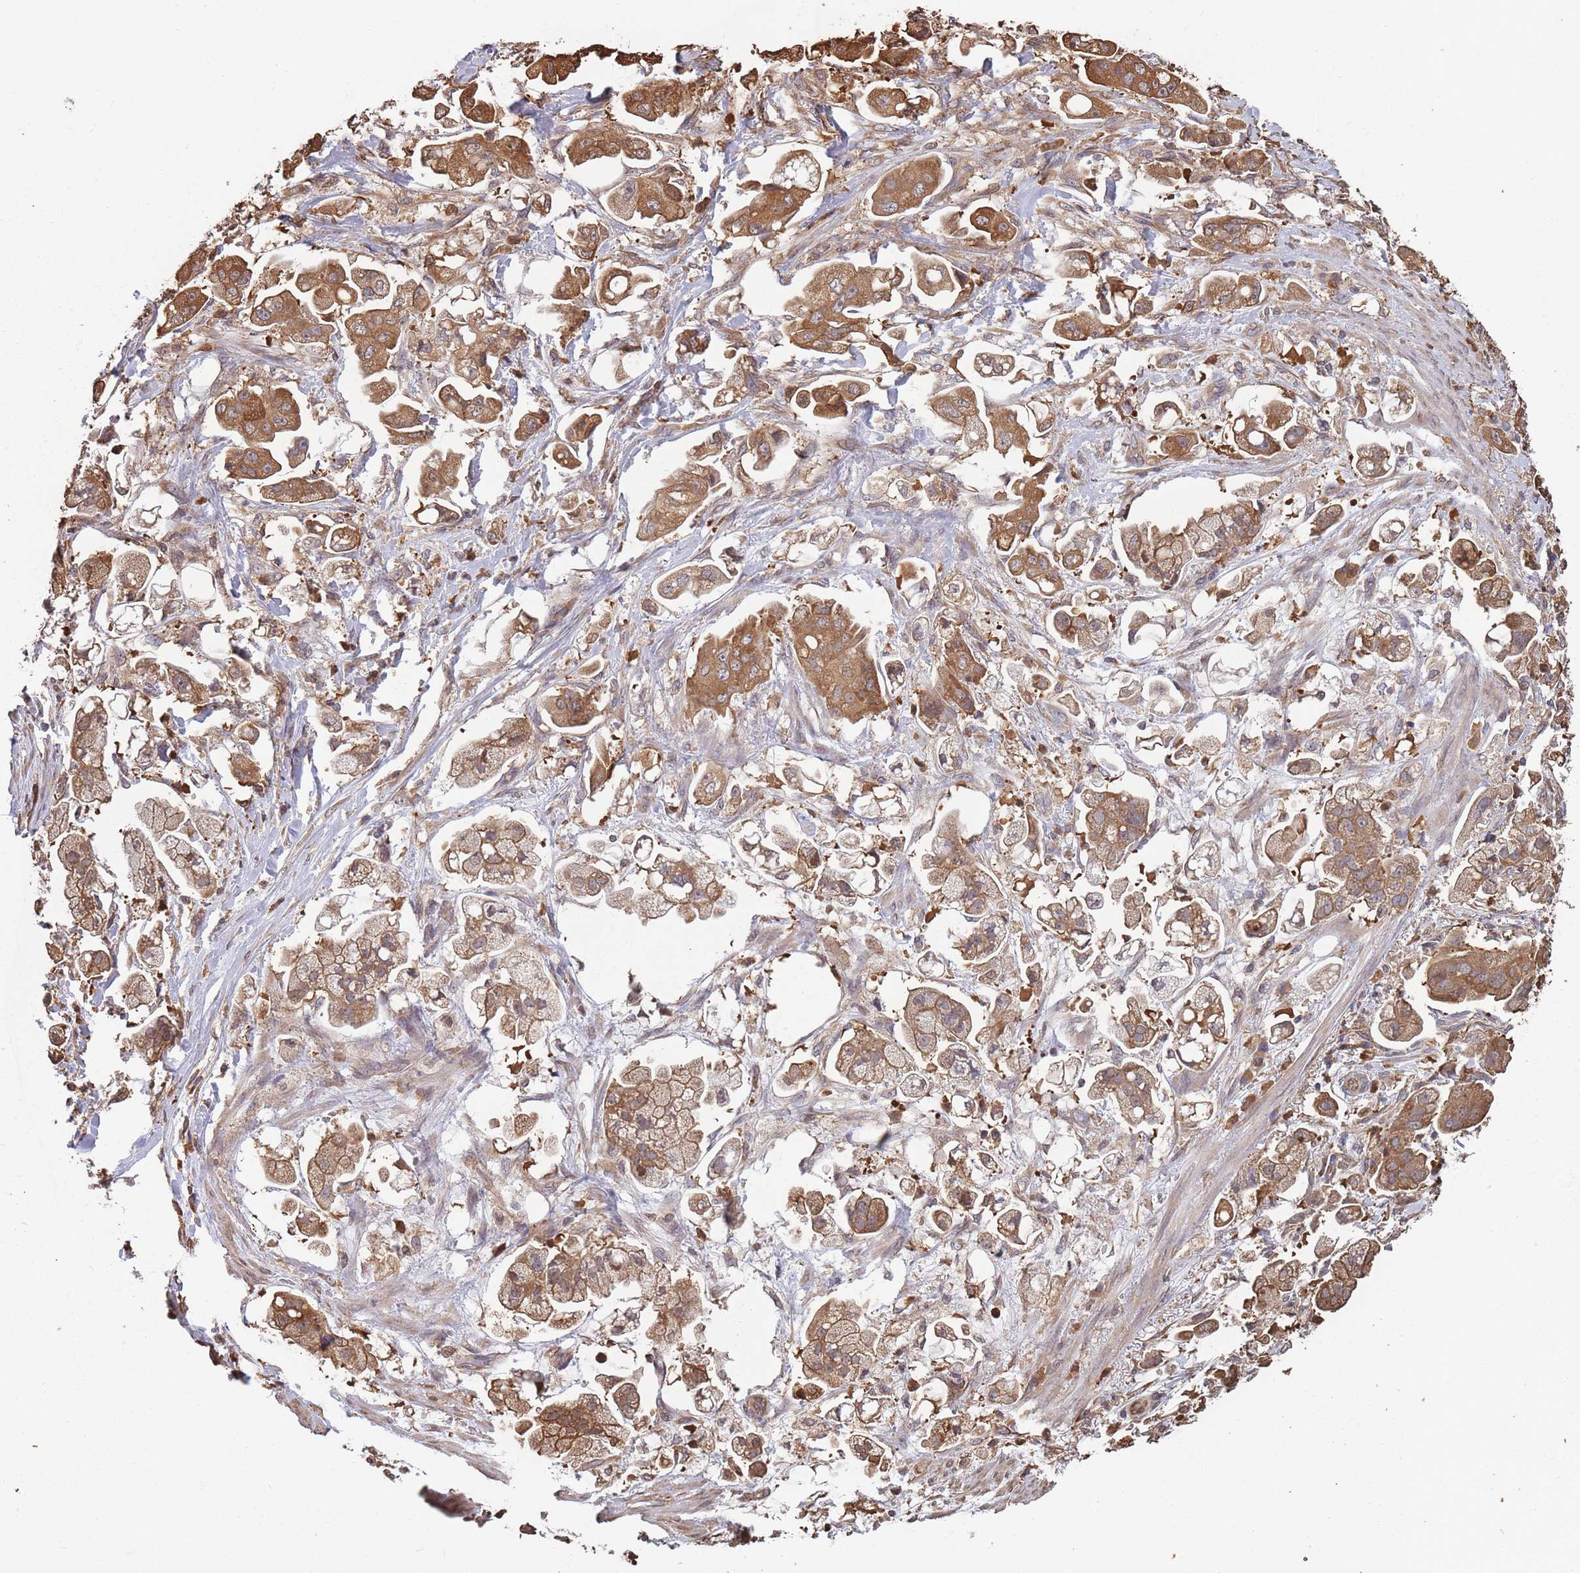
{"staining": {"intensity": "moderate", "quantity": ">75%", "location": "cytoplasmic/membranous"}, "tissue": "stomach cancer", "cell_type": "Tumor cells", "image_type": "cancer", "snomed": [{"axis": "morphology", "description": "Adenocarcinoma, NOS"}, {"axis": "topography", "description": "Stomach"}], "caption": "Adenocarcinoma (stomach) tissue shows moderate cytoplasmic/membranous positivity in approximately >75% of tumor cells (DAB (3,3'-diaminobenzidine) IHC with brightfield microscopy, high magnification).", "gene": "ARL13B", "patient": {"sex": "male", "age": 62}}